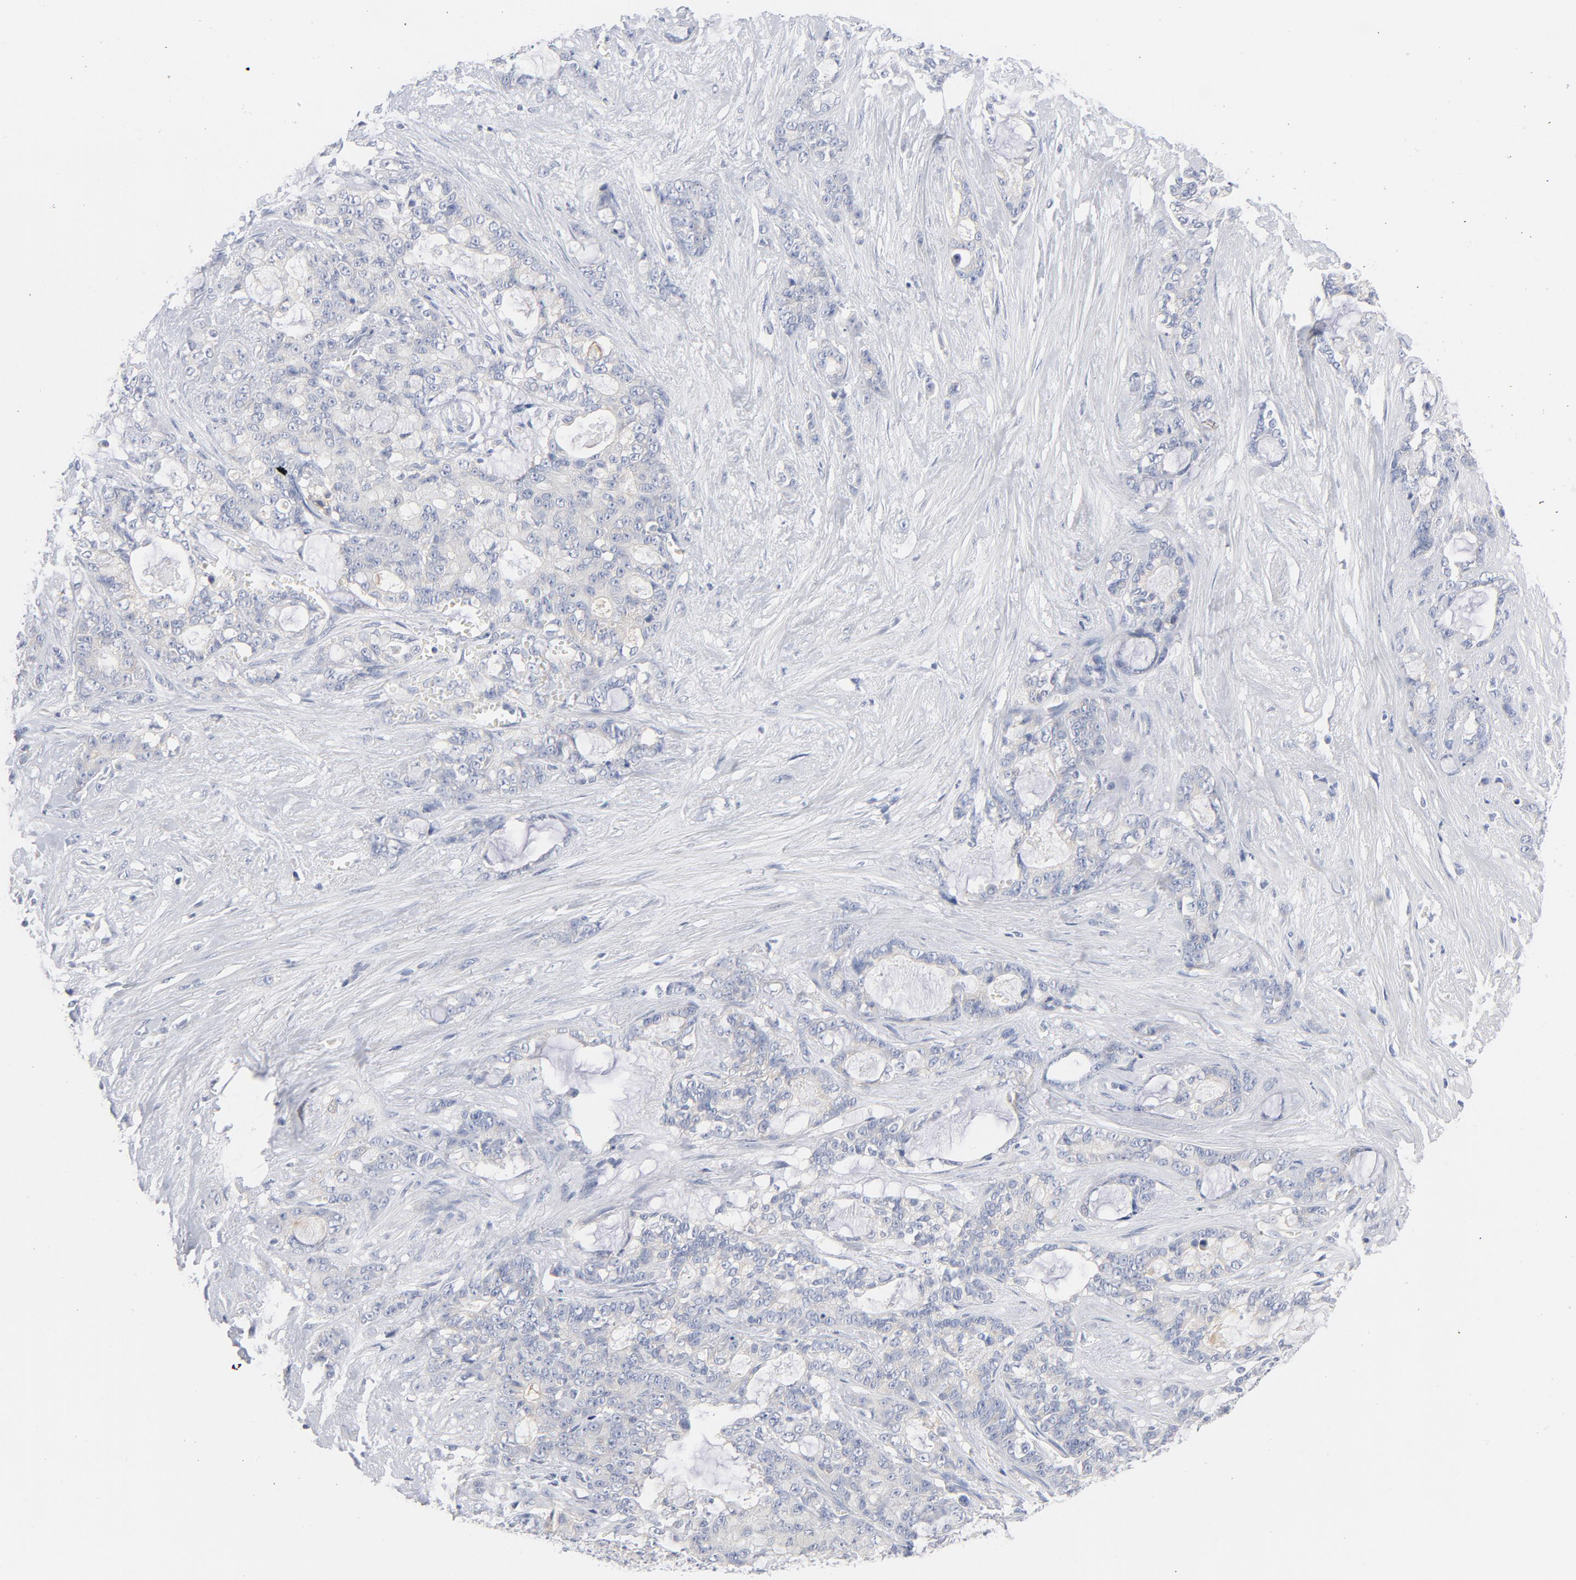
{"staining": {"intensity": "negative", "quantity": "none", "location": "none"}, "tissue": "pancreatic cancer", "cell_type": "Tumor cells", "image_type": "cancer", "snomed": [{"axis": "morphology", "description": "Adenocarcinoma, NOS"}, {"axis": "topography", "description": "Pancreas"}], "caption": "Tumor cells show no significant expression in pancreatic adenocarcinoma.", "gene": "CD86", "patient": {"sex": "female", "age": 73}}